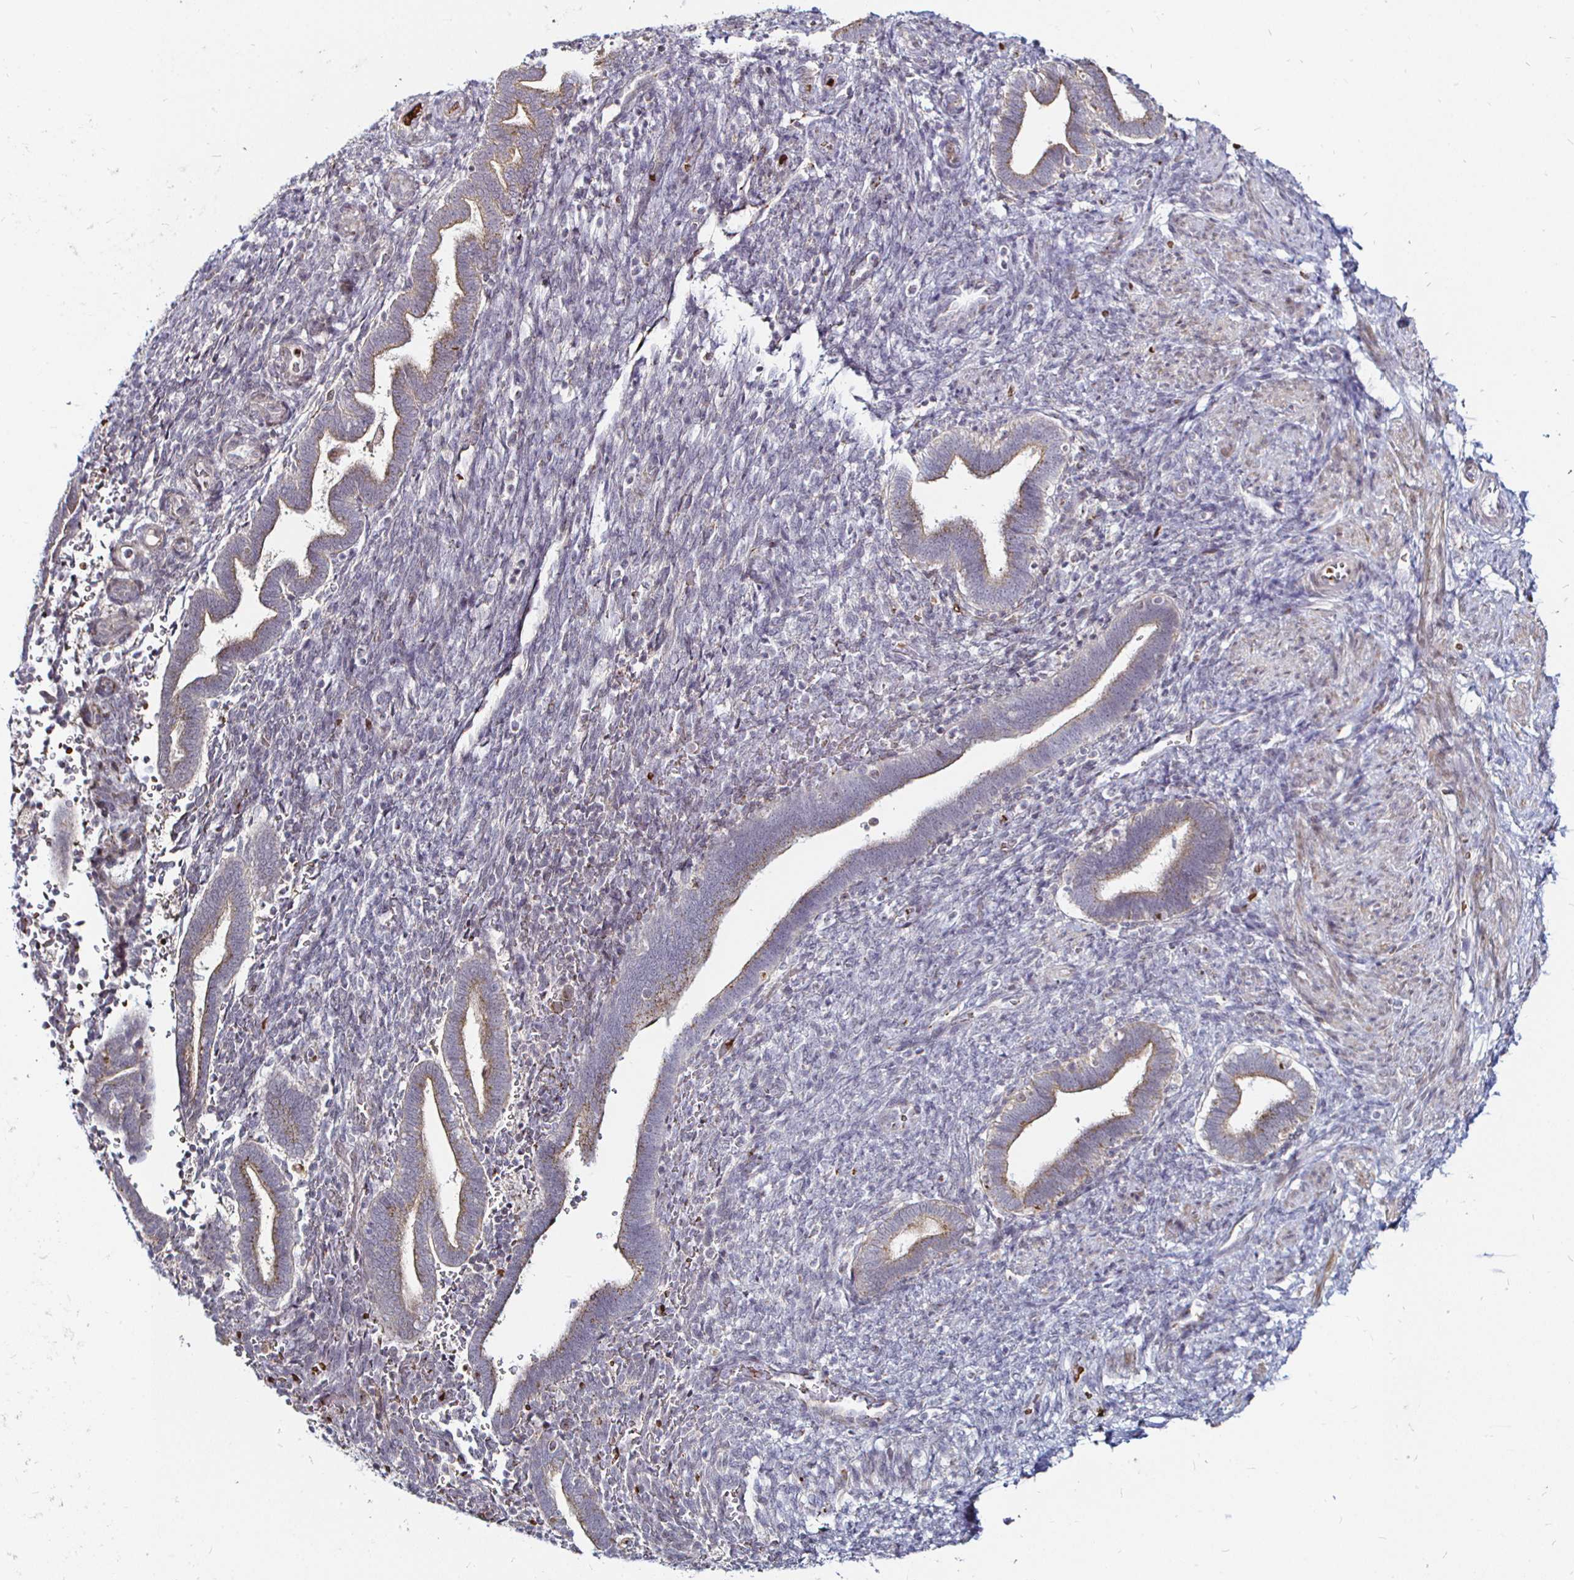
{"staining": {"intensity": "negative", "quantity": "none", "location": "none"}, "tissue": "endometrium", "cell_type": "Cells in endometrial stroma", "image_type": "normal", "snomed": [{"axis": "morphology", "description": "Normal tissue, NOS"}, {"axis": "topography", "description": "Endometrium"}], "caption": "This is a micrograph of immunohistochemistry staining of unremarkable endometrium, which shows no staining in cells in endometrial stroma.", "gene": "ATG3", "patient": {"sex": "female", "age": 34}}